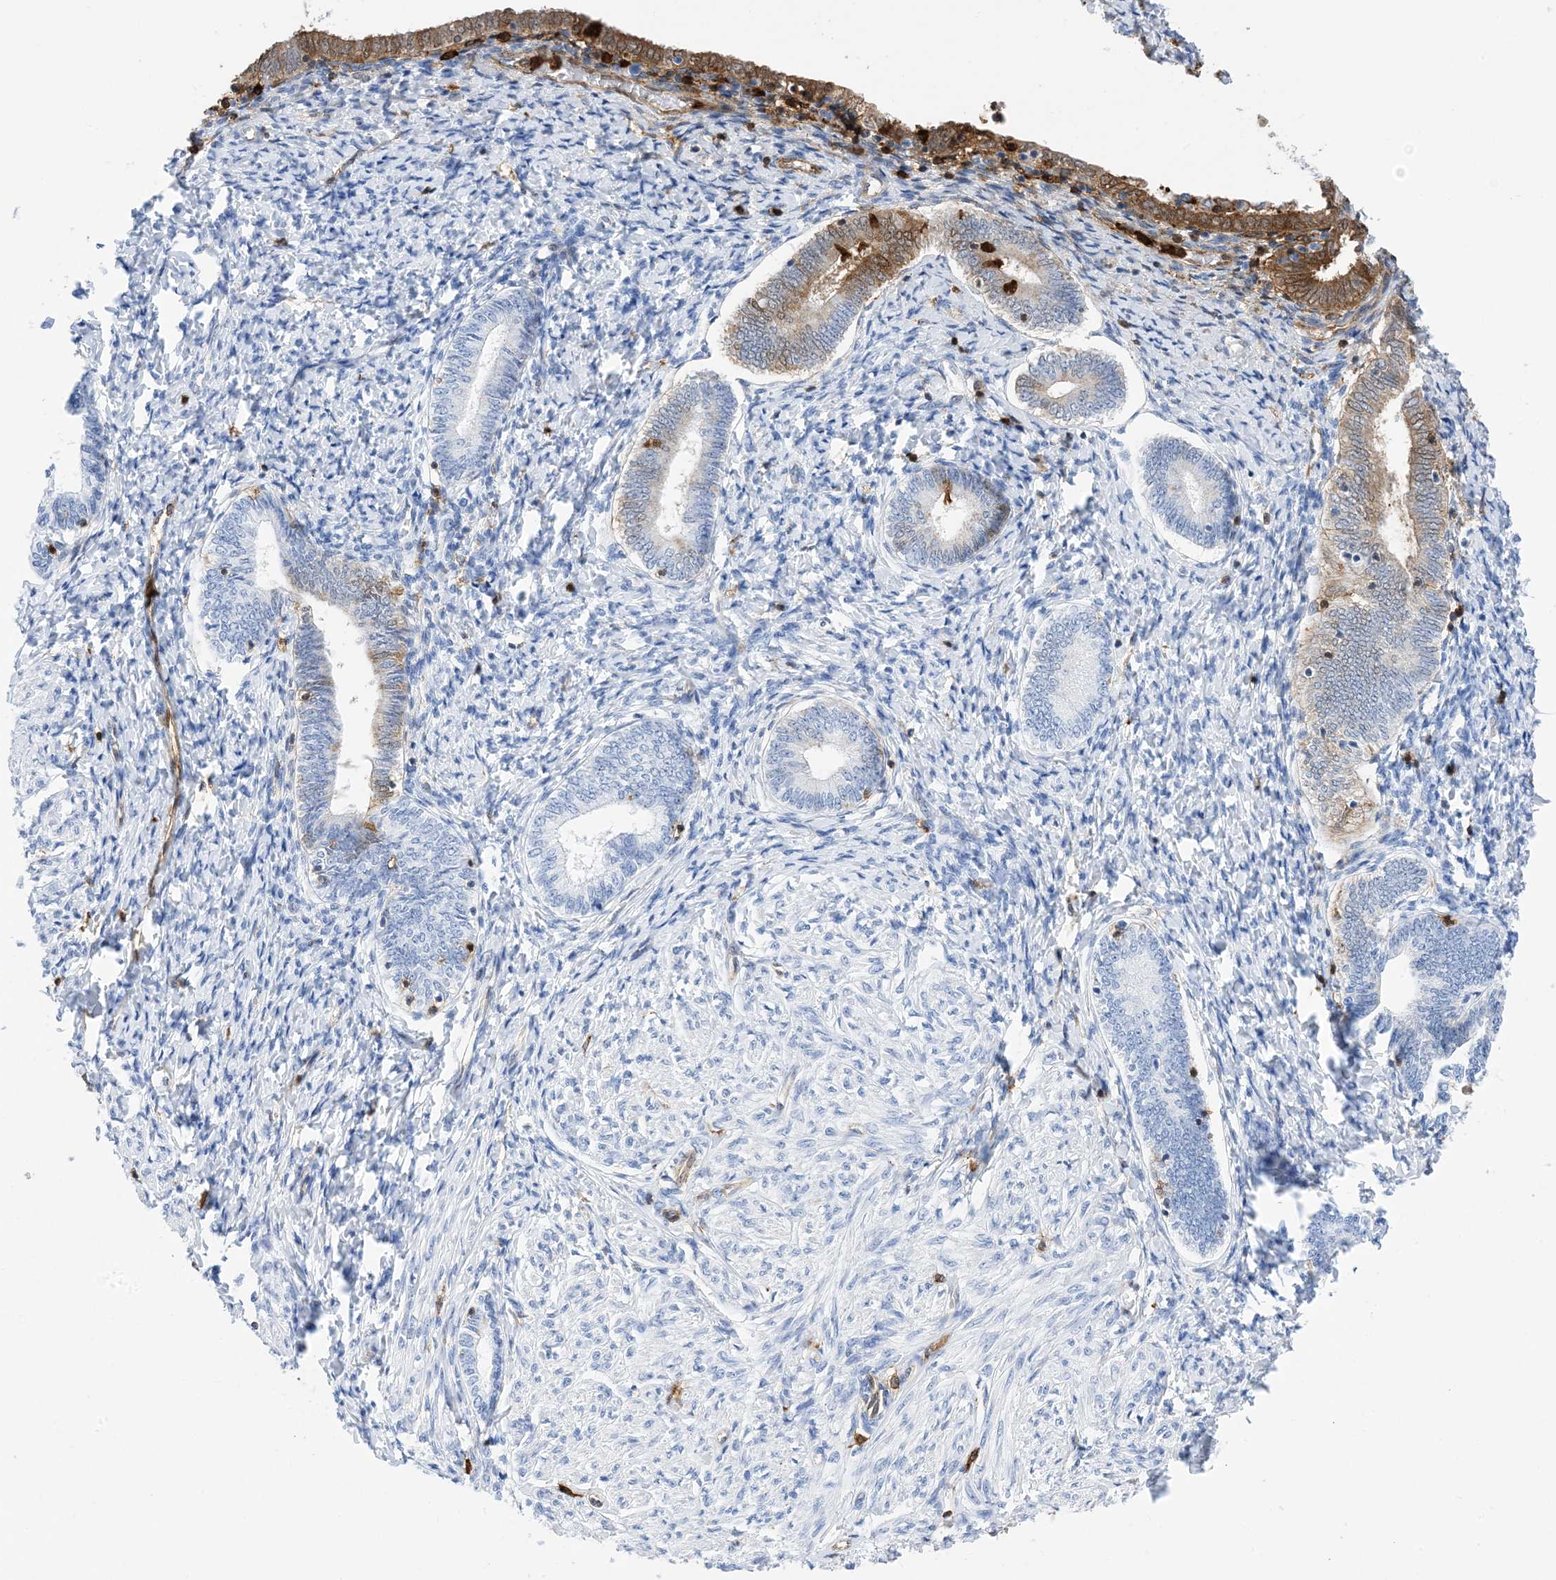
{"staining": {"intensity": "moderate", "quantity": "<25%", "location": "cytoplasmic/membranous"}, "tissue": "endometrium", "cell_type": "Cells in endometrial stroma", "image_type": "normal", "snomed": [{"axis": "morphology", "description": "Normal tissue, NOS"}, {"axis": "topography", "description": "Endometrium"}], "caption": "Immunohistochemistry of normal endometrium reveals low levels of moderate cytoplasmic/membranous expression in approximately <25% of cells in endometrial stroma. (Brightfield microscopy of DAB IHC at high magnification).", "gene": "ANXA1", "patient": {"sex": "female", "age": 72}}